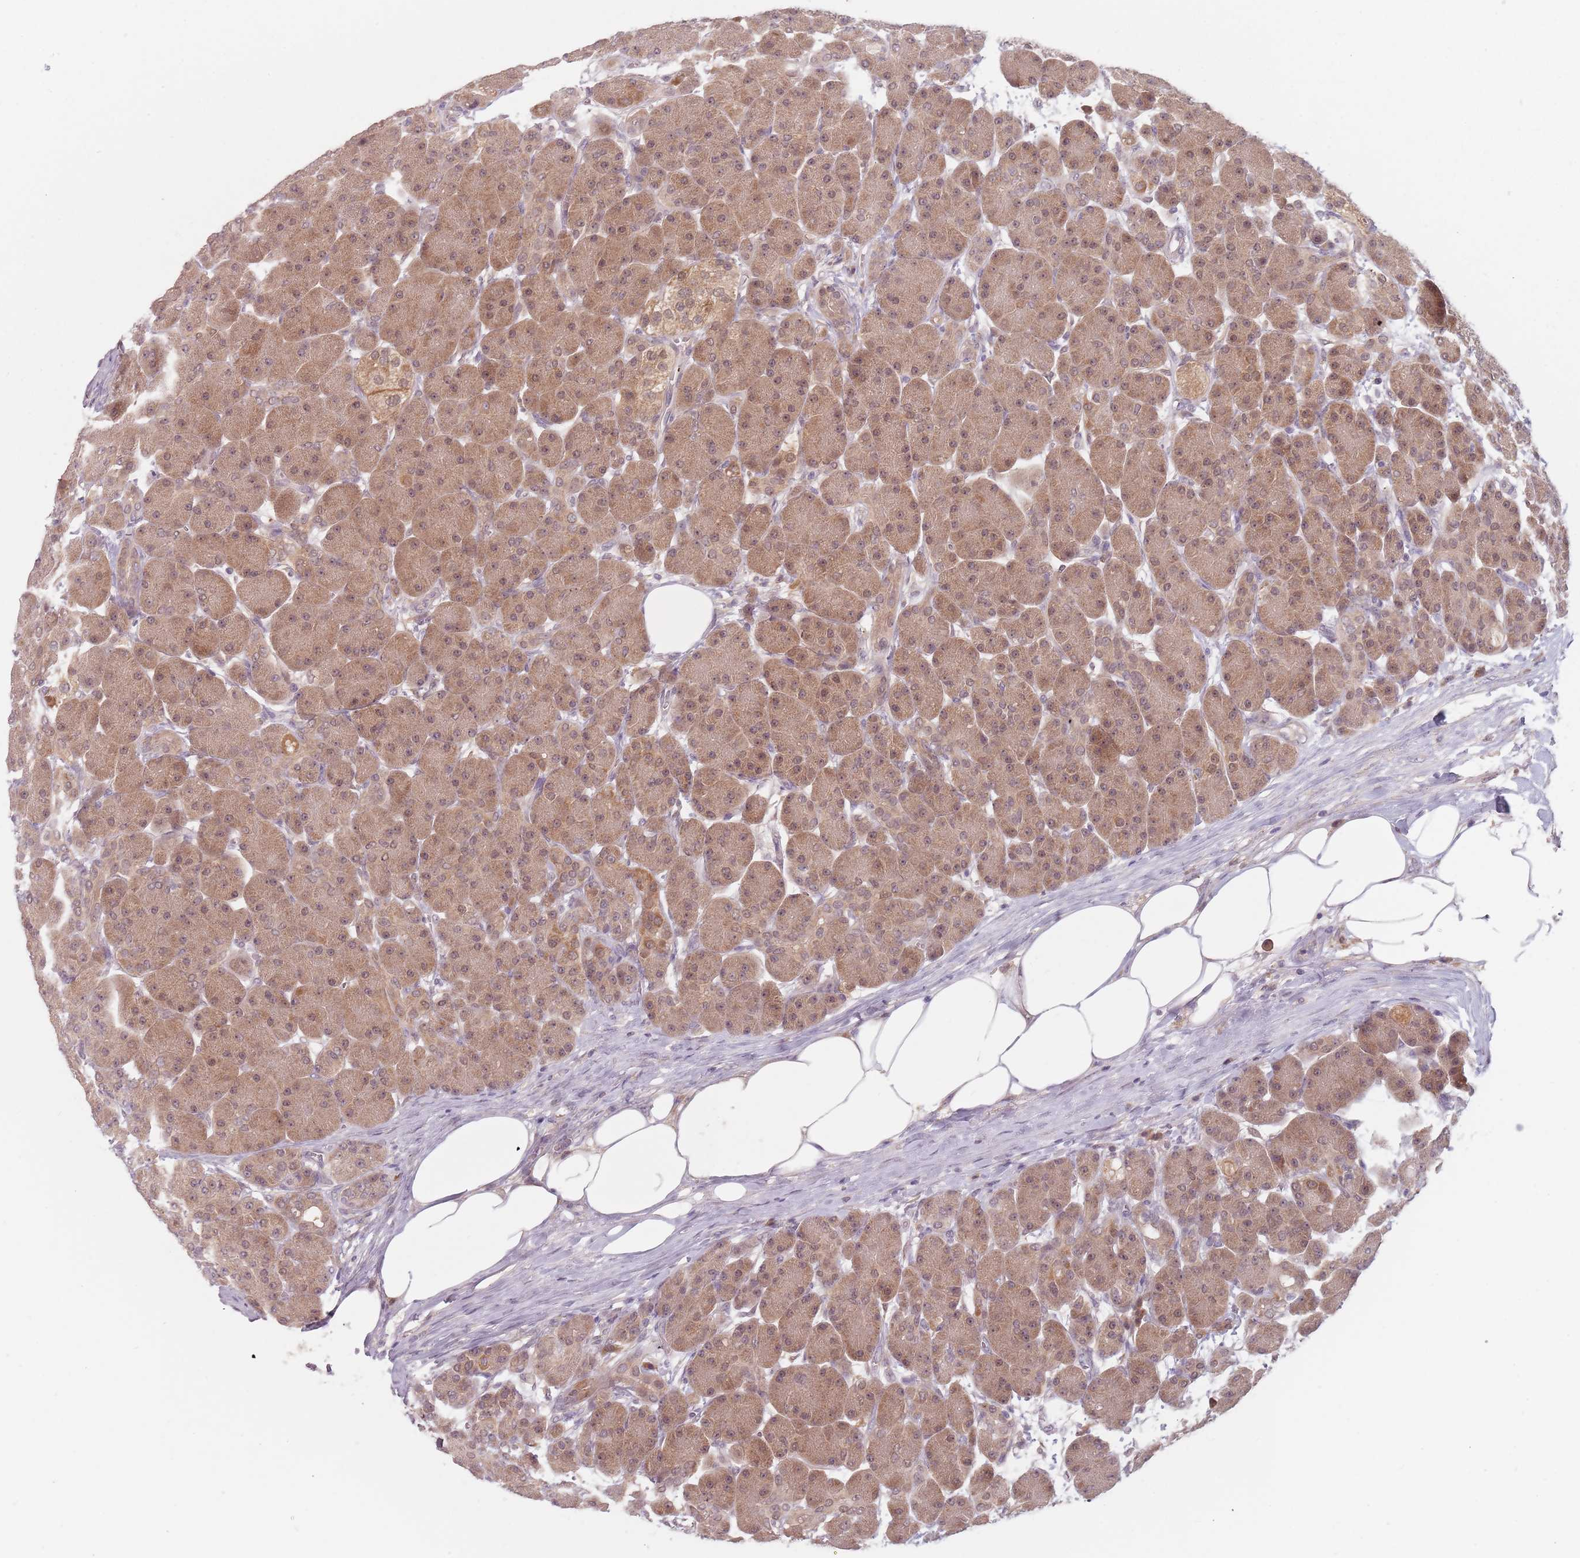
{"staining": {"intensity": "moderate", "quantity": ">75%", "location": "cytoplasmic/membranous,nuclear"}, "tissue": "pancreas", "cell_type": "Exocrine glandular cells", "image_type": "normal", "snomed": [{"axis": "morphology", "description": "Normal tissue, NOS"}, {"axis": "topography", "description": "Pancreas"}], "caption": "High-power microscopy captured an IHC photomicrograph of unremarkable pancreas, revealing moderate cytoplasmic/membranous,nuclear positivity in approximately >75% of exocrine glandular cells.", "gene": "NAXE", "patient": {"sex": "male", "age": 63}}